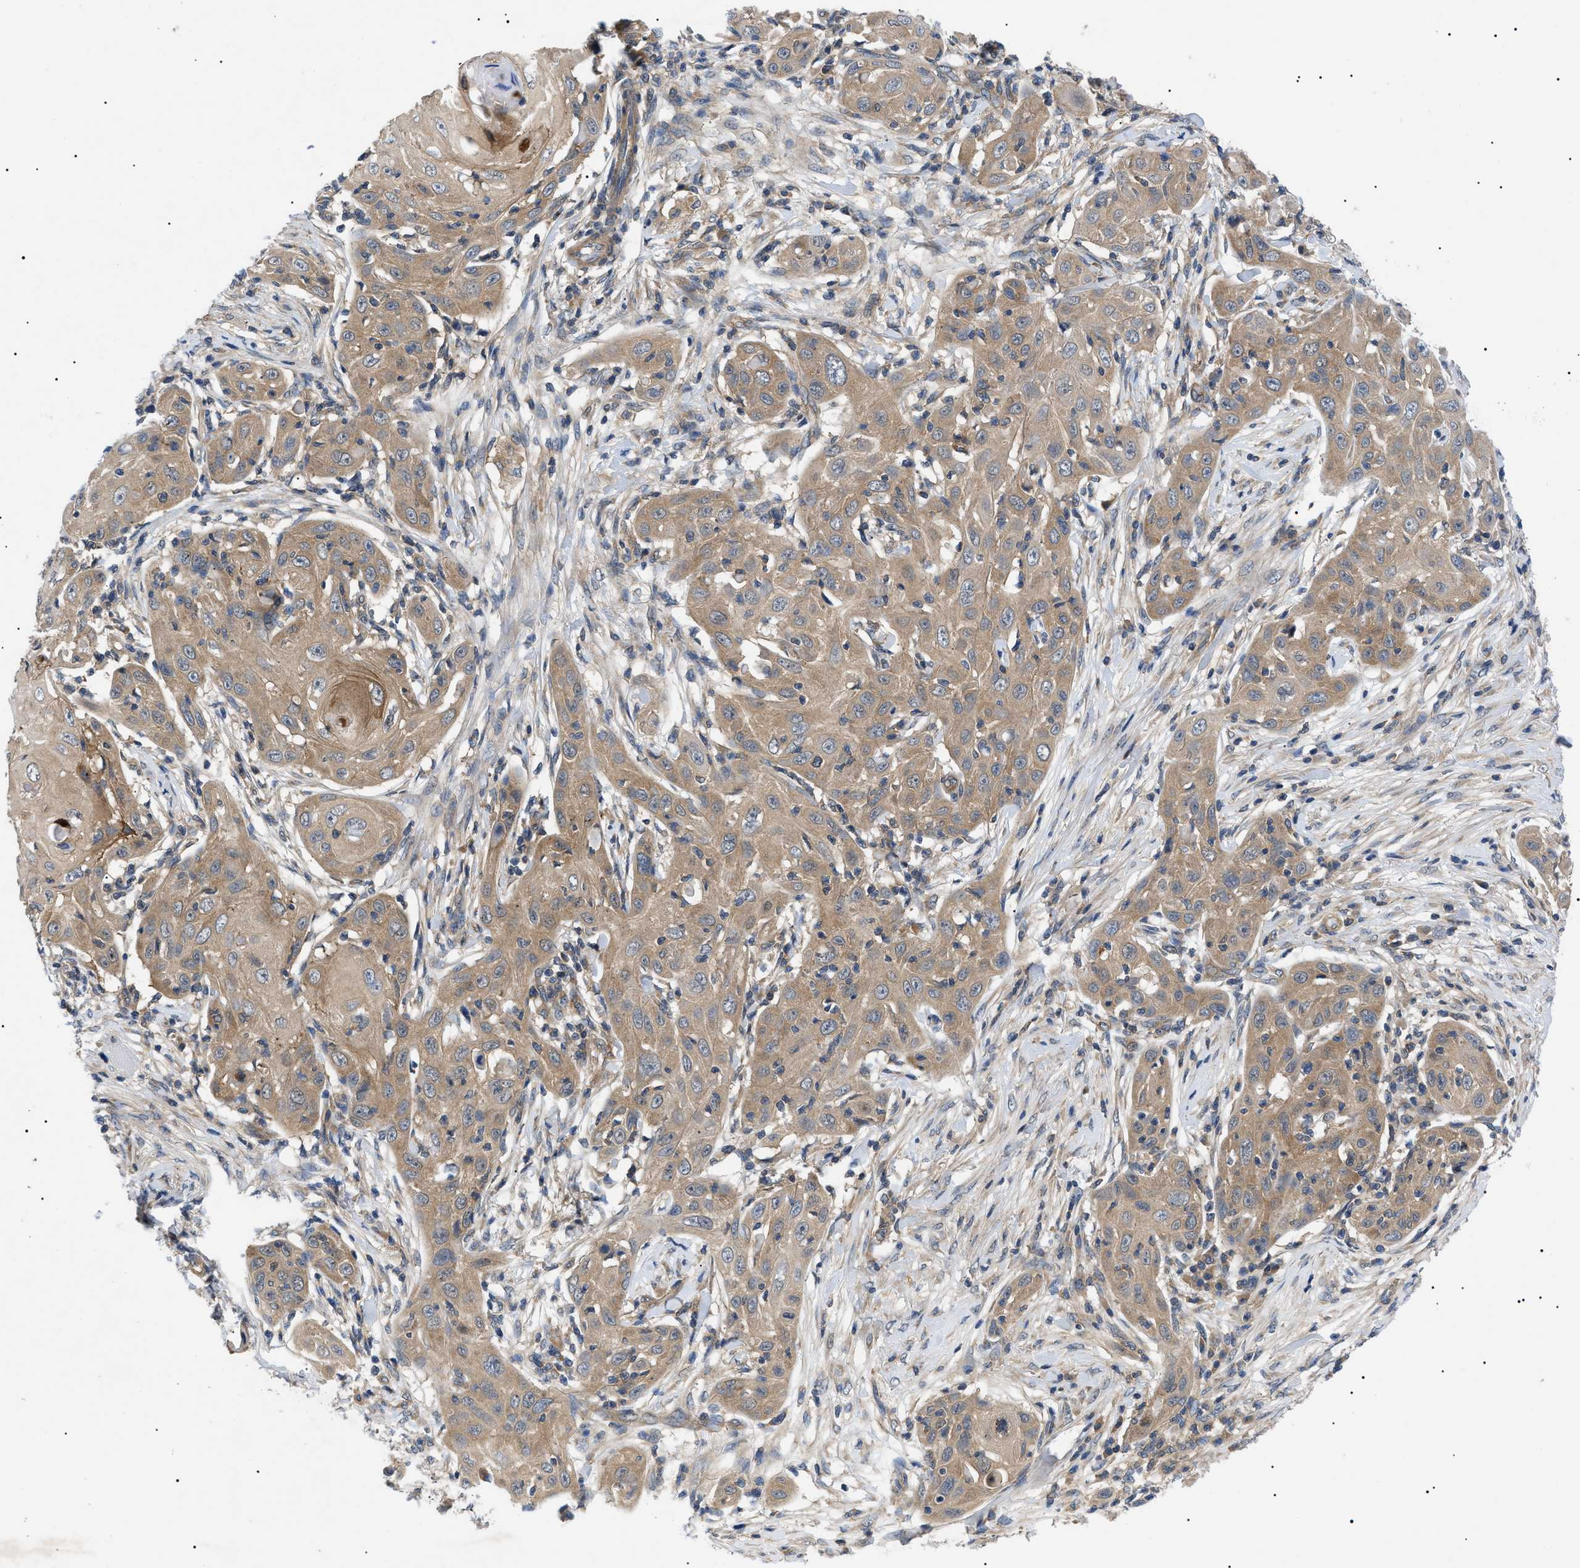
{"staining": {"intensity": "moderate", "quantity": ">75%", "location": "cytoplasmic/membranous"}, "tissue": "skin cancer", "cell_type": "Tumor cells", "image_type": "cancer", "snomed": [{"axis": "morphology", "description": "Squamous cell carcinoma, NOS"}, {"axis": "topography", "description": "Skin"}], "caption": "Tumor cells demonstrate medium levels of moderate cytoplasmic/membranous positivity in about >75% of cells in skin squamous cell carcinoma.", "gene": "RIPK1", "patient": {"sex": "female", "age": 88}}